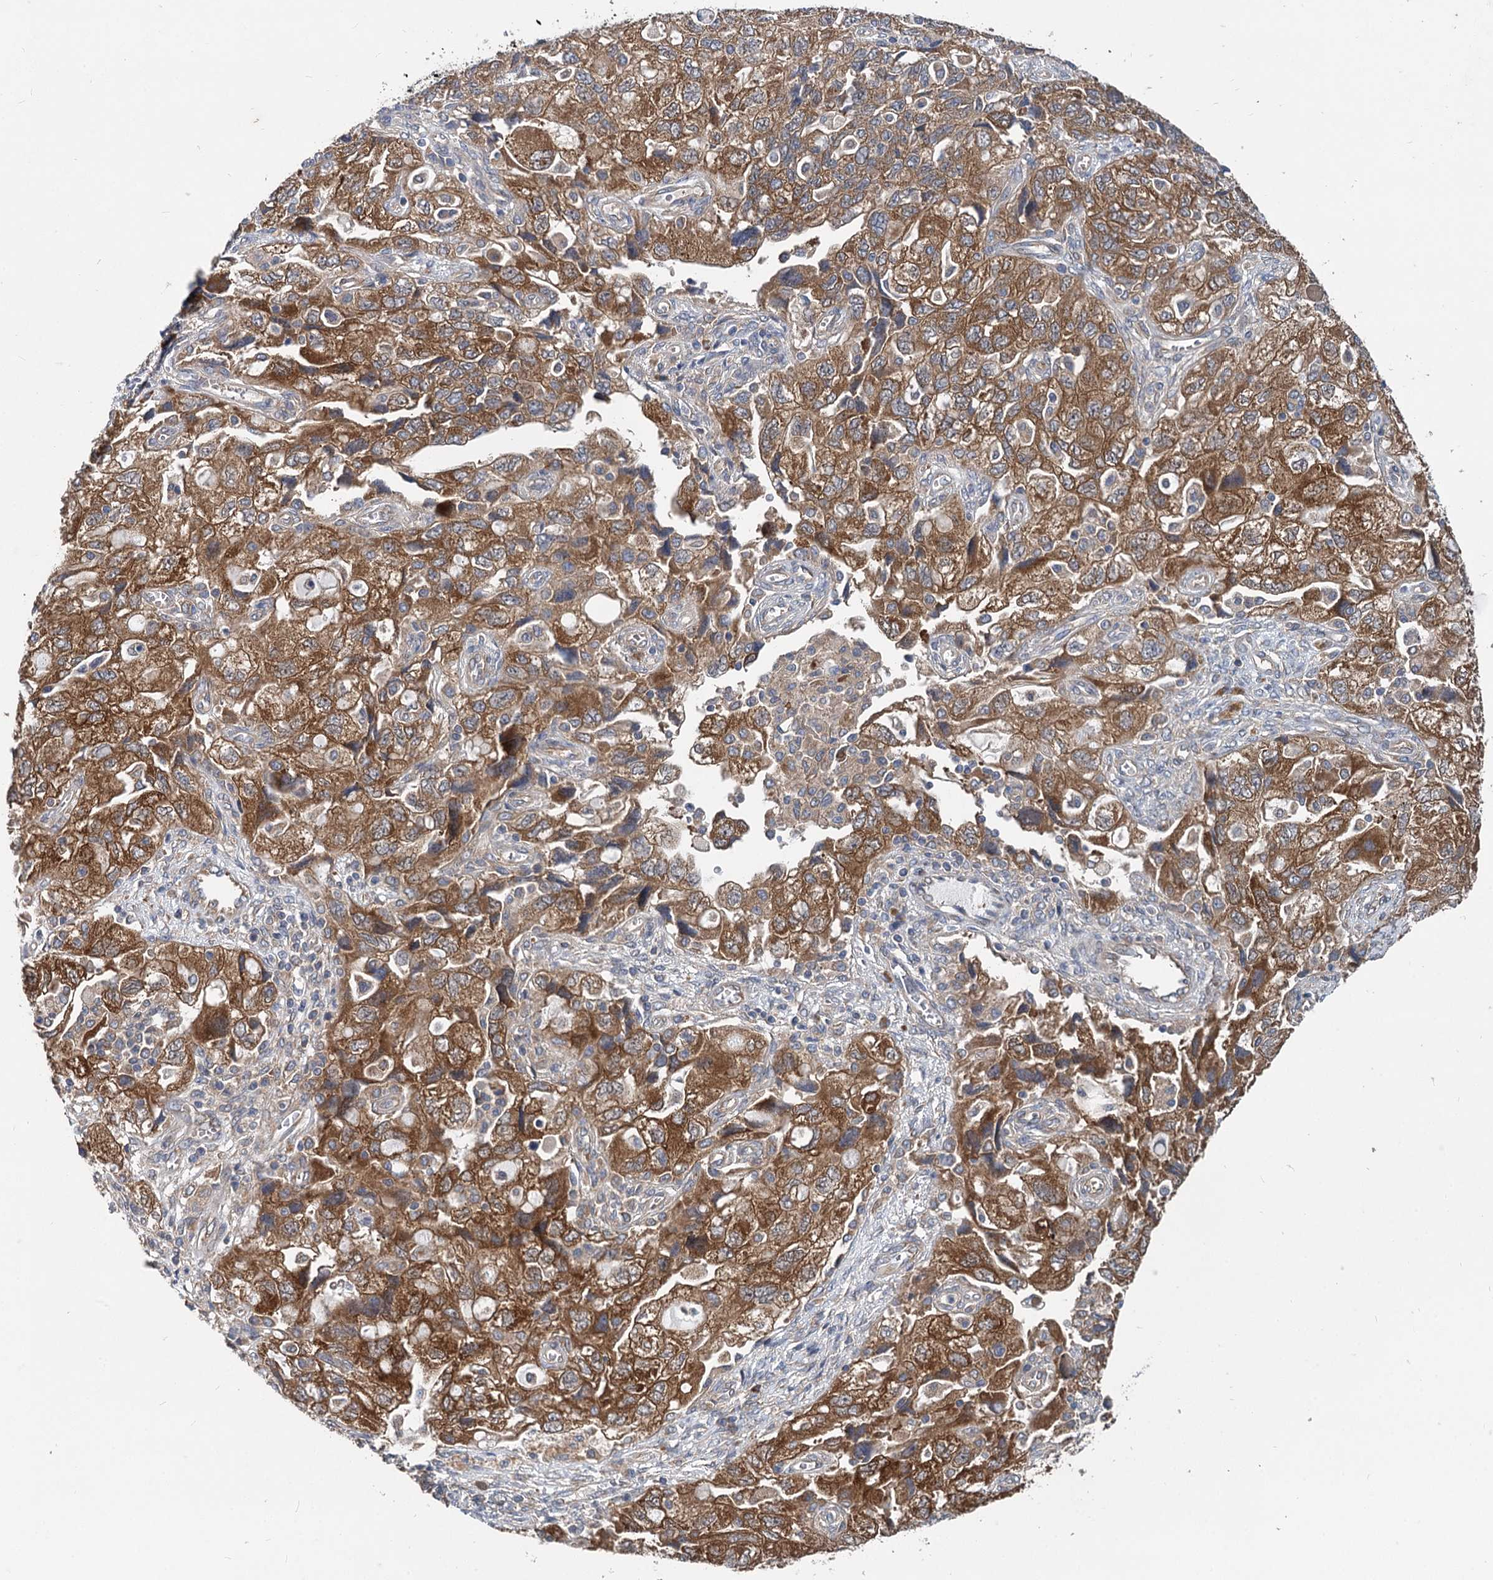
{"staining": {"intensity": "moderate", "quantity": ">75%", "location": "cytoplasmic/membranous"}, "tissue": "ovarian cancer", "cell_type": "Tumor cells", "image_type": "cancer", "snomed": [{"axis": "morphology", "description": "Carcinoma, NOS"}, {"axis": "morphology", "description": "Cystadenocarcinoma, serous, NOS"}, {"axis": "topography", "description": "Ovary"}], "caption": "Ovarian cancer tissue demonstrates moderate cytoplasmic/membranous staining in about >75% of tumor cells", "gene": "EIF2B2", "patient": {"sex": "female", "age": 69}}